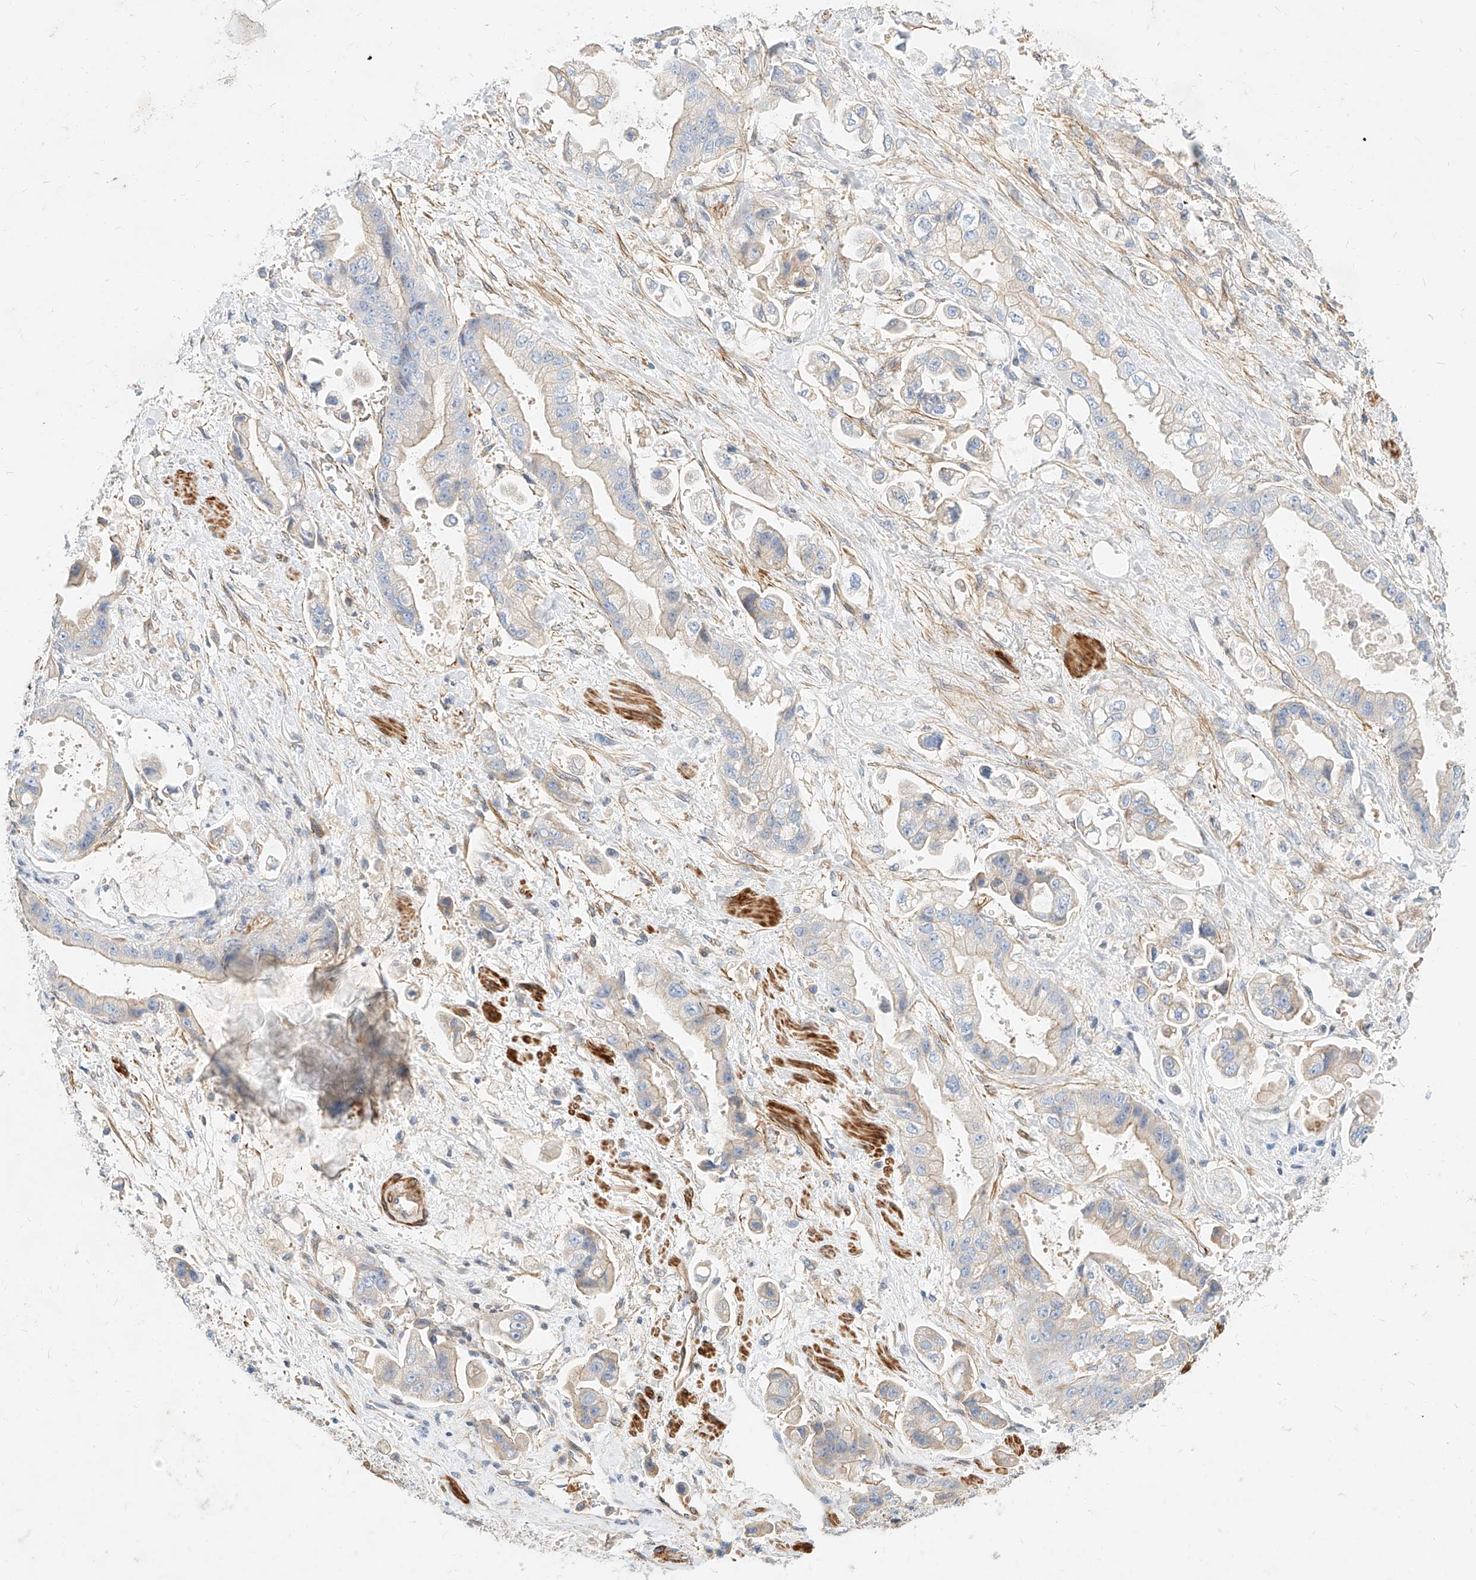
{"staining": {"intensity": "weak", "quantity": "<25%", "location": "cytoplasmic/membranous"}, "tissue": "stomach cancer", "cell_type": "Tumor cells", "image_type": "cancer", "snomed": [{"axis": "morphology", "description": "Adenocarcinoma, NOS"}, {"axis": "topography", "description": "Stomach"}], "caption": "Immunohistochemical staining of stomach cancer (adenocarcinoma) exhibits no significant positivity in tumor cells. Nuclei are stained in blue.", "gene": "KCNH5", "patient": {"sex": "male", "age": 62}}